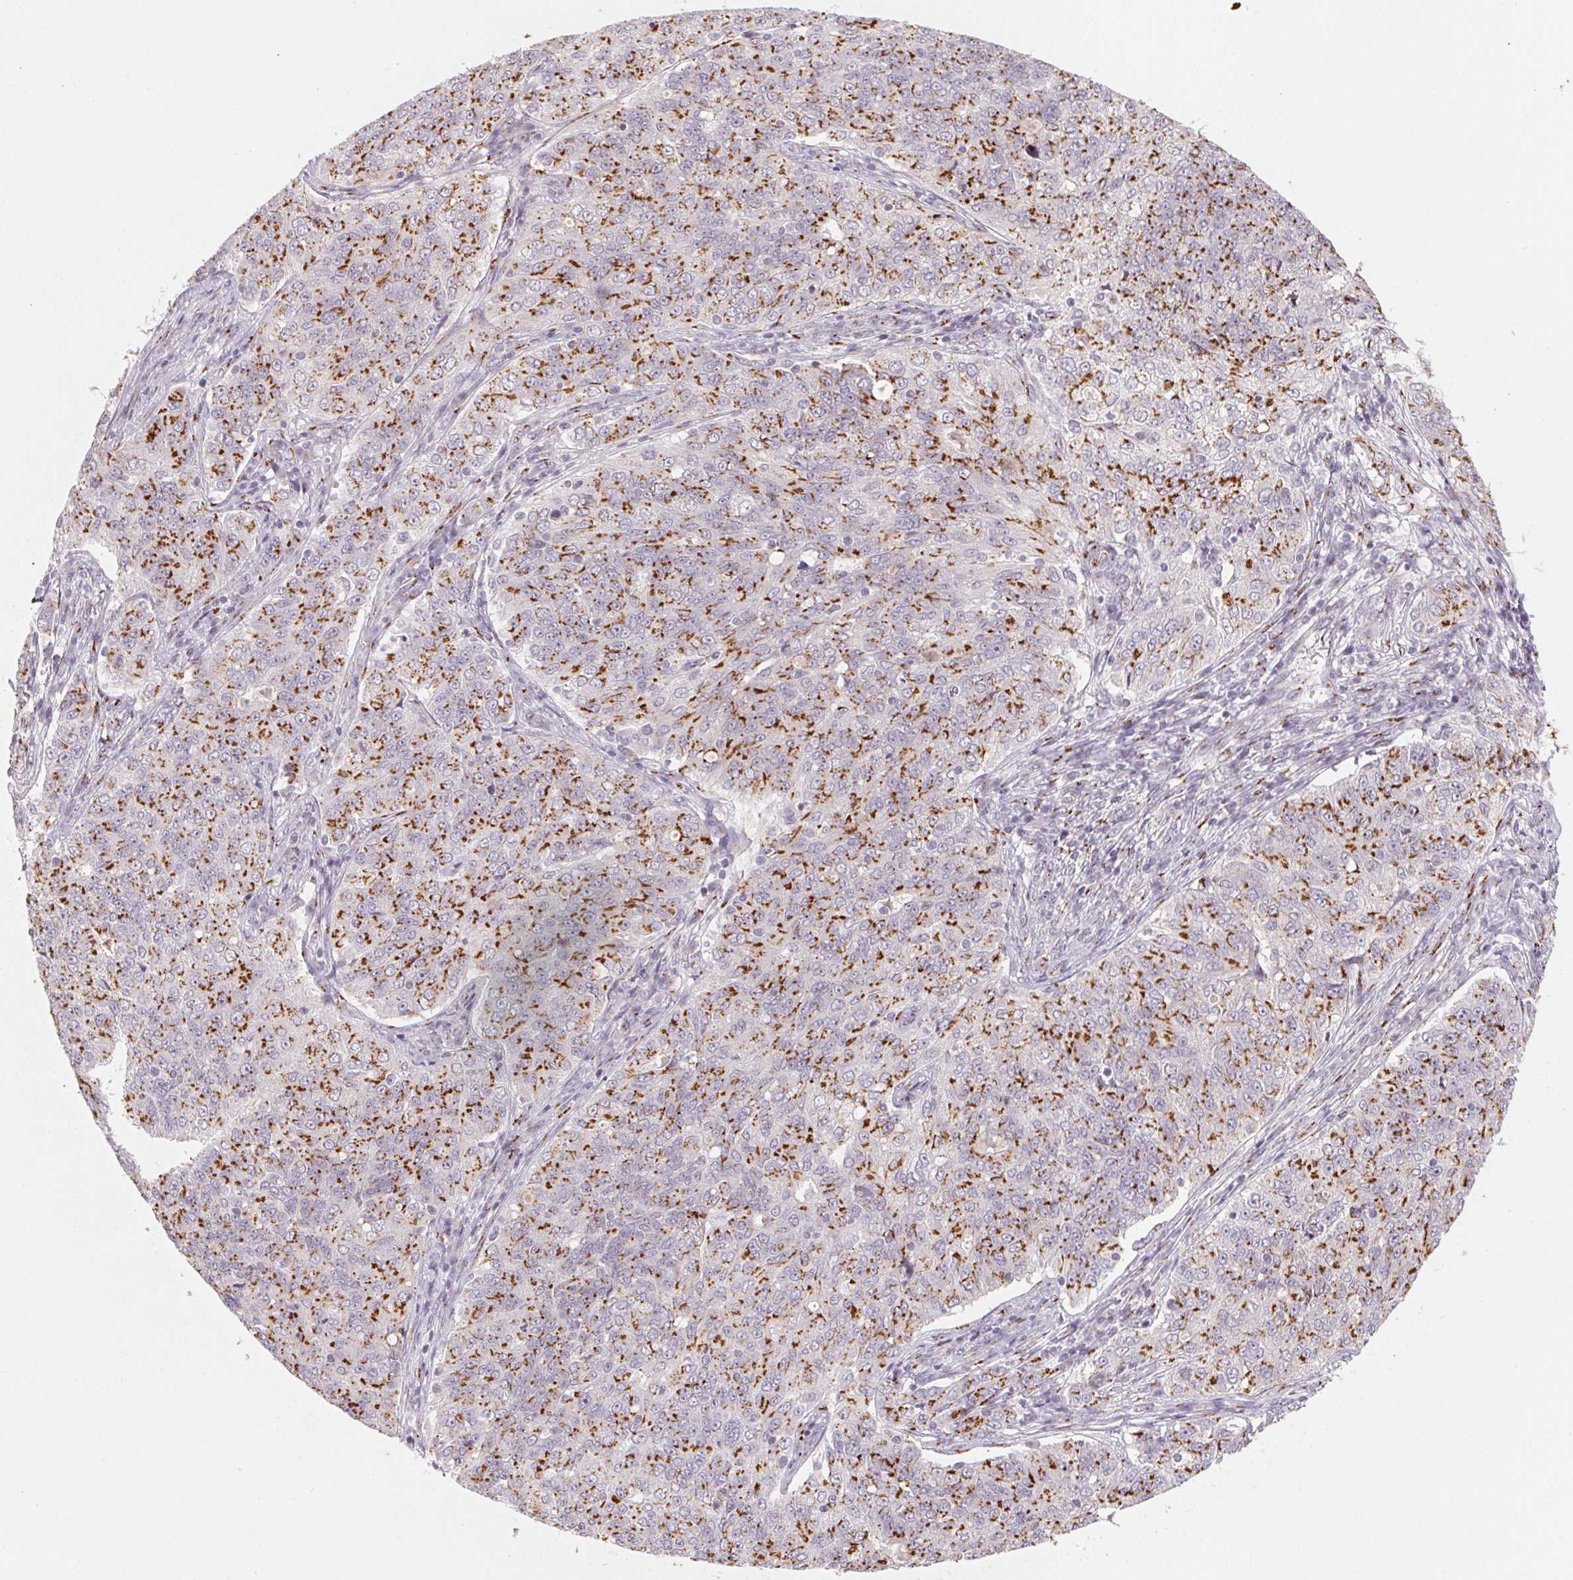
{"staining": {"intensity": "strong", "quantity": "25%-75%", "location": "cytoplasmic/membranous"}, "tissue": "endometrial cancer", "cell_type": "Tumor cells", "image_type": "cancer", "snomed": [{"axis": "morphology", "description": "Adenocarcinoma, NOS"}, {"axis": "topography", "description": "Endometrium"}], "caption": "Approximately 25%-75% of tumor cells in endometrial cancer show strong cytoplasmic/membranous protein positivity as visualized by brown immunohistochemical staining.", "gene": "RAB22A", "patient": {"sex": "female", "age": 43}}